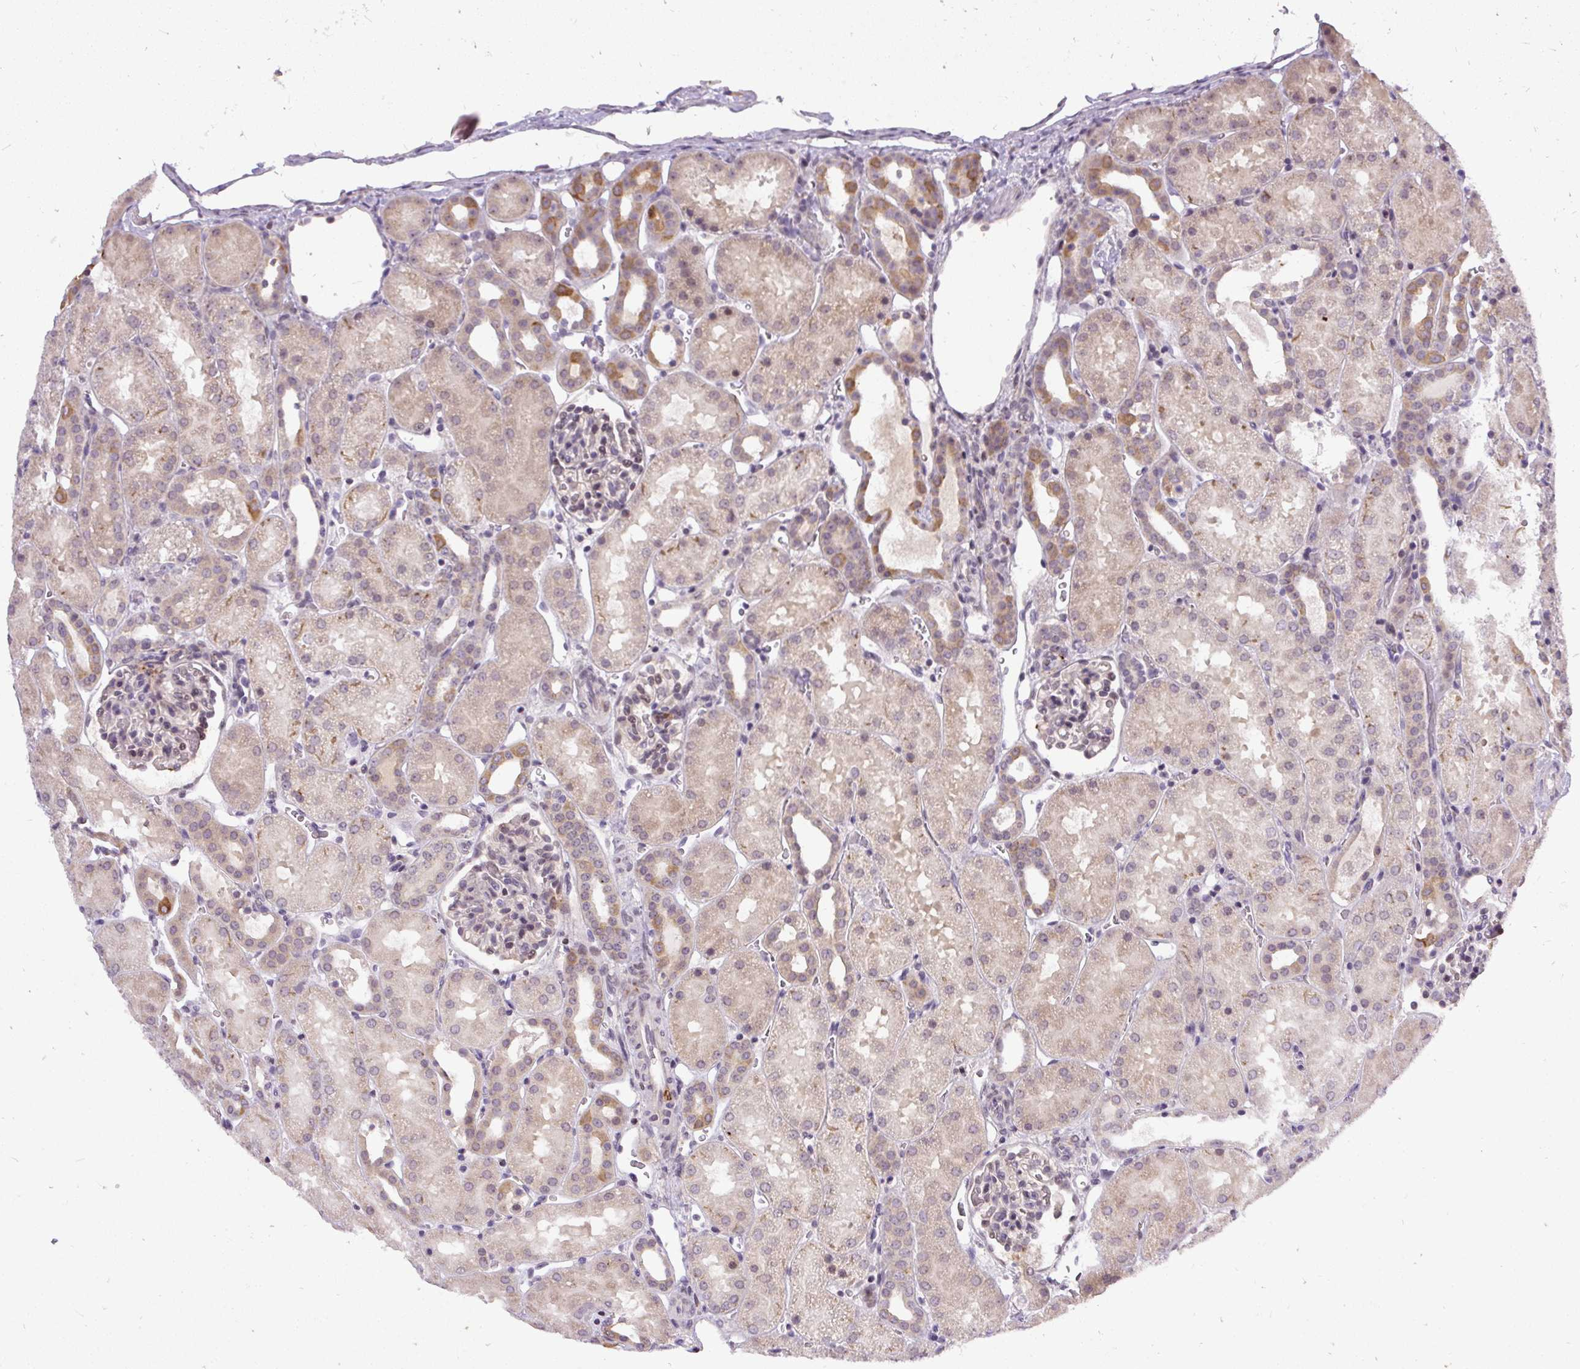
{"staining": {"intensity": "negative", "quantity": "none", "location": "none"}, "tissue": "kidney", "cell_type": "Cells in glomeruli", "image_type": "normal", "snomed": [{"axis": "morphology", "description": "Normal tissue, NOS"}, {"axis": "topography", "description": "Kidney"}], "caption": "DAB immunohistochemical staining of benign human kidney exhibits no significant positivity in cells in glomeruli.", "gene": "FAM117B", "patient": {"sex": "male", "age": 2}}